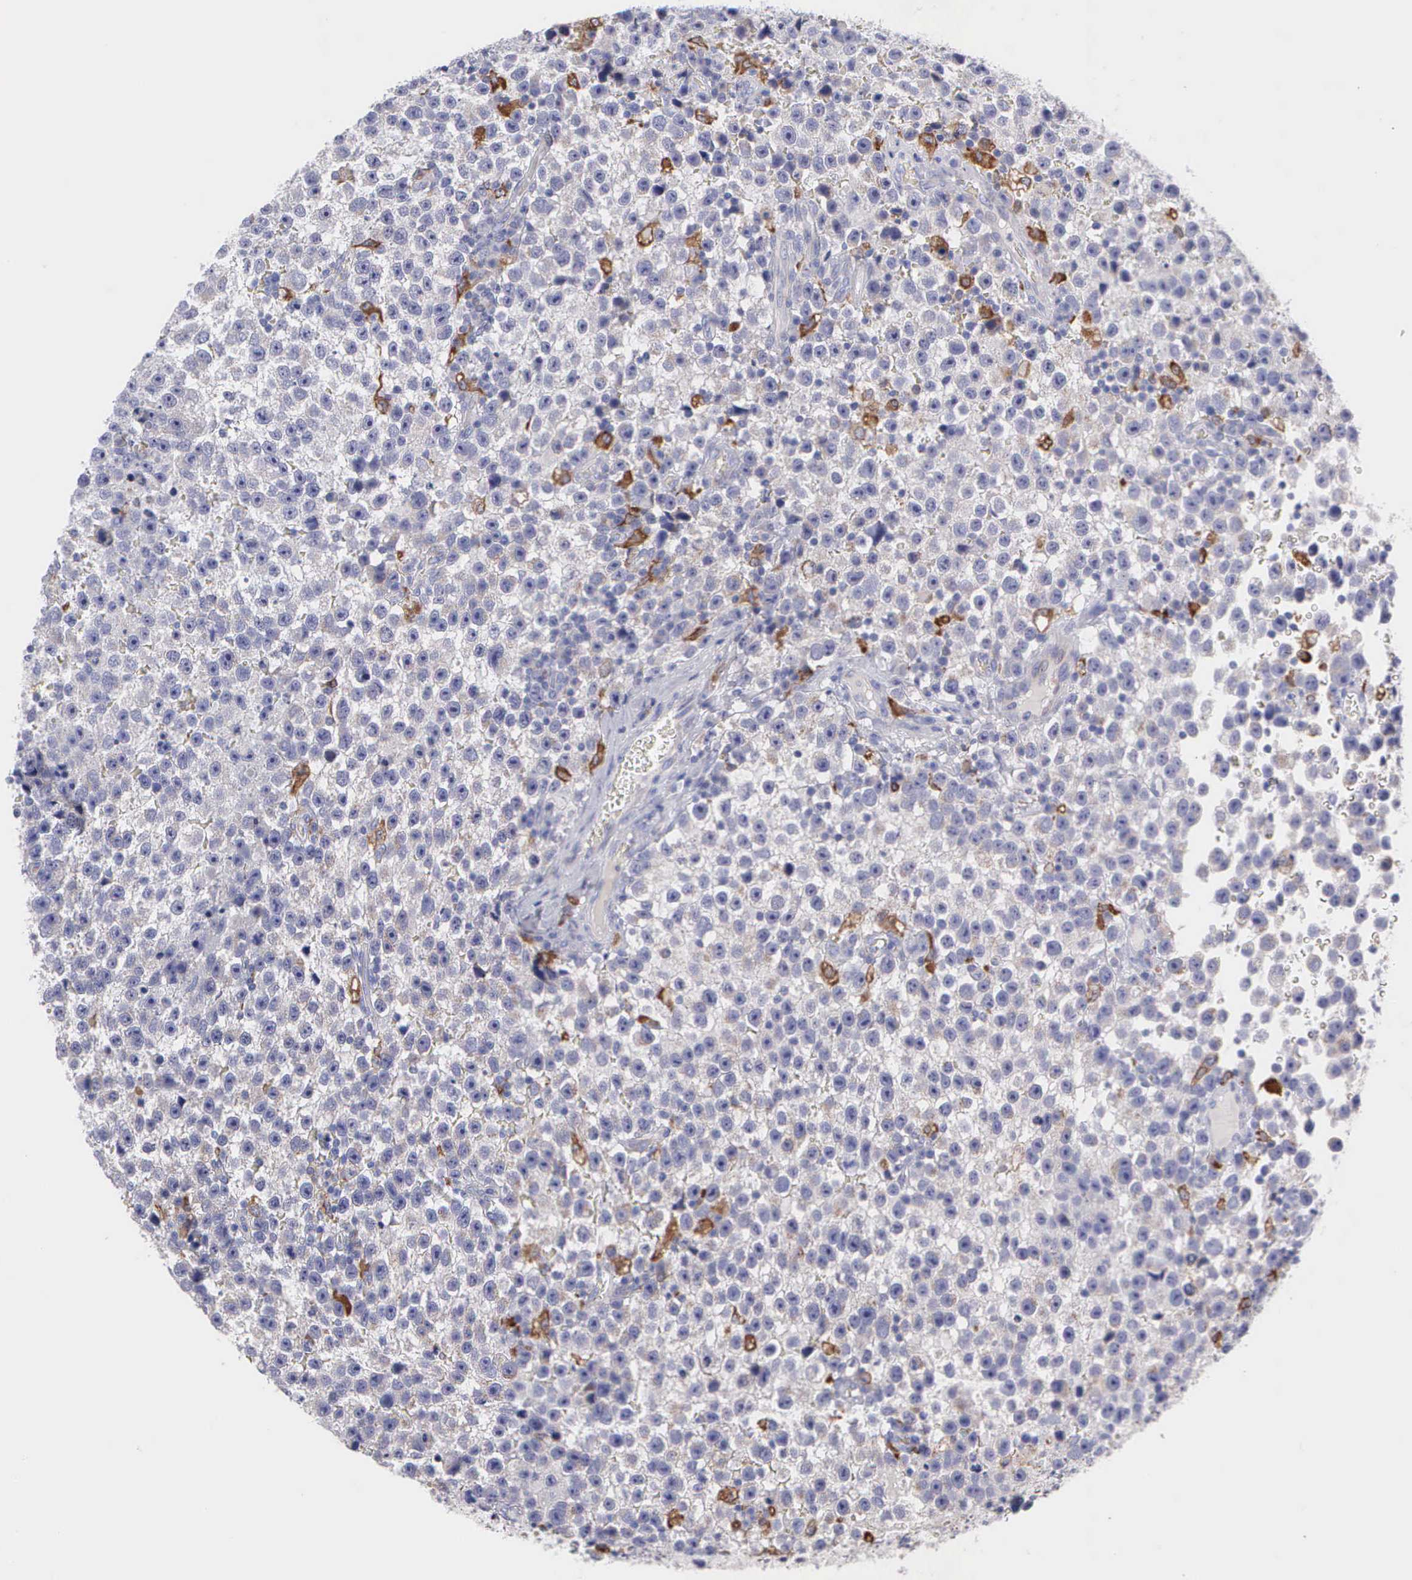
{"staining": {"intensity": "moderate", "quantity": "<25%", "location": "cytoplasmic/membranous"}, "tissue": "testis cancer", "cell_type": "Tumor cells", "image_type": "cancer", "snomed": [{"axis": "morphology", "description": "Seminoma, NOS"}, {"axis": "topography", "description": "Testis"}], "caption": "Seminoma (testis) was stained to show a protein in brown. There is low levels of moderate cytoplasmic/membranous staining in approximately <25% of tumor cells.", "gene": "TYRP1", "patient": {"sex": "male", "age": 33}}